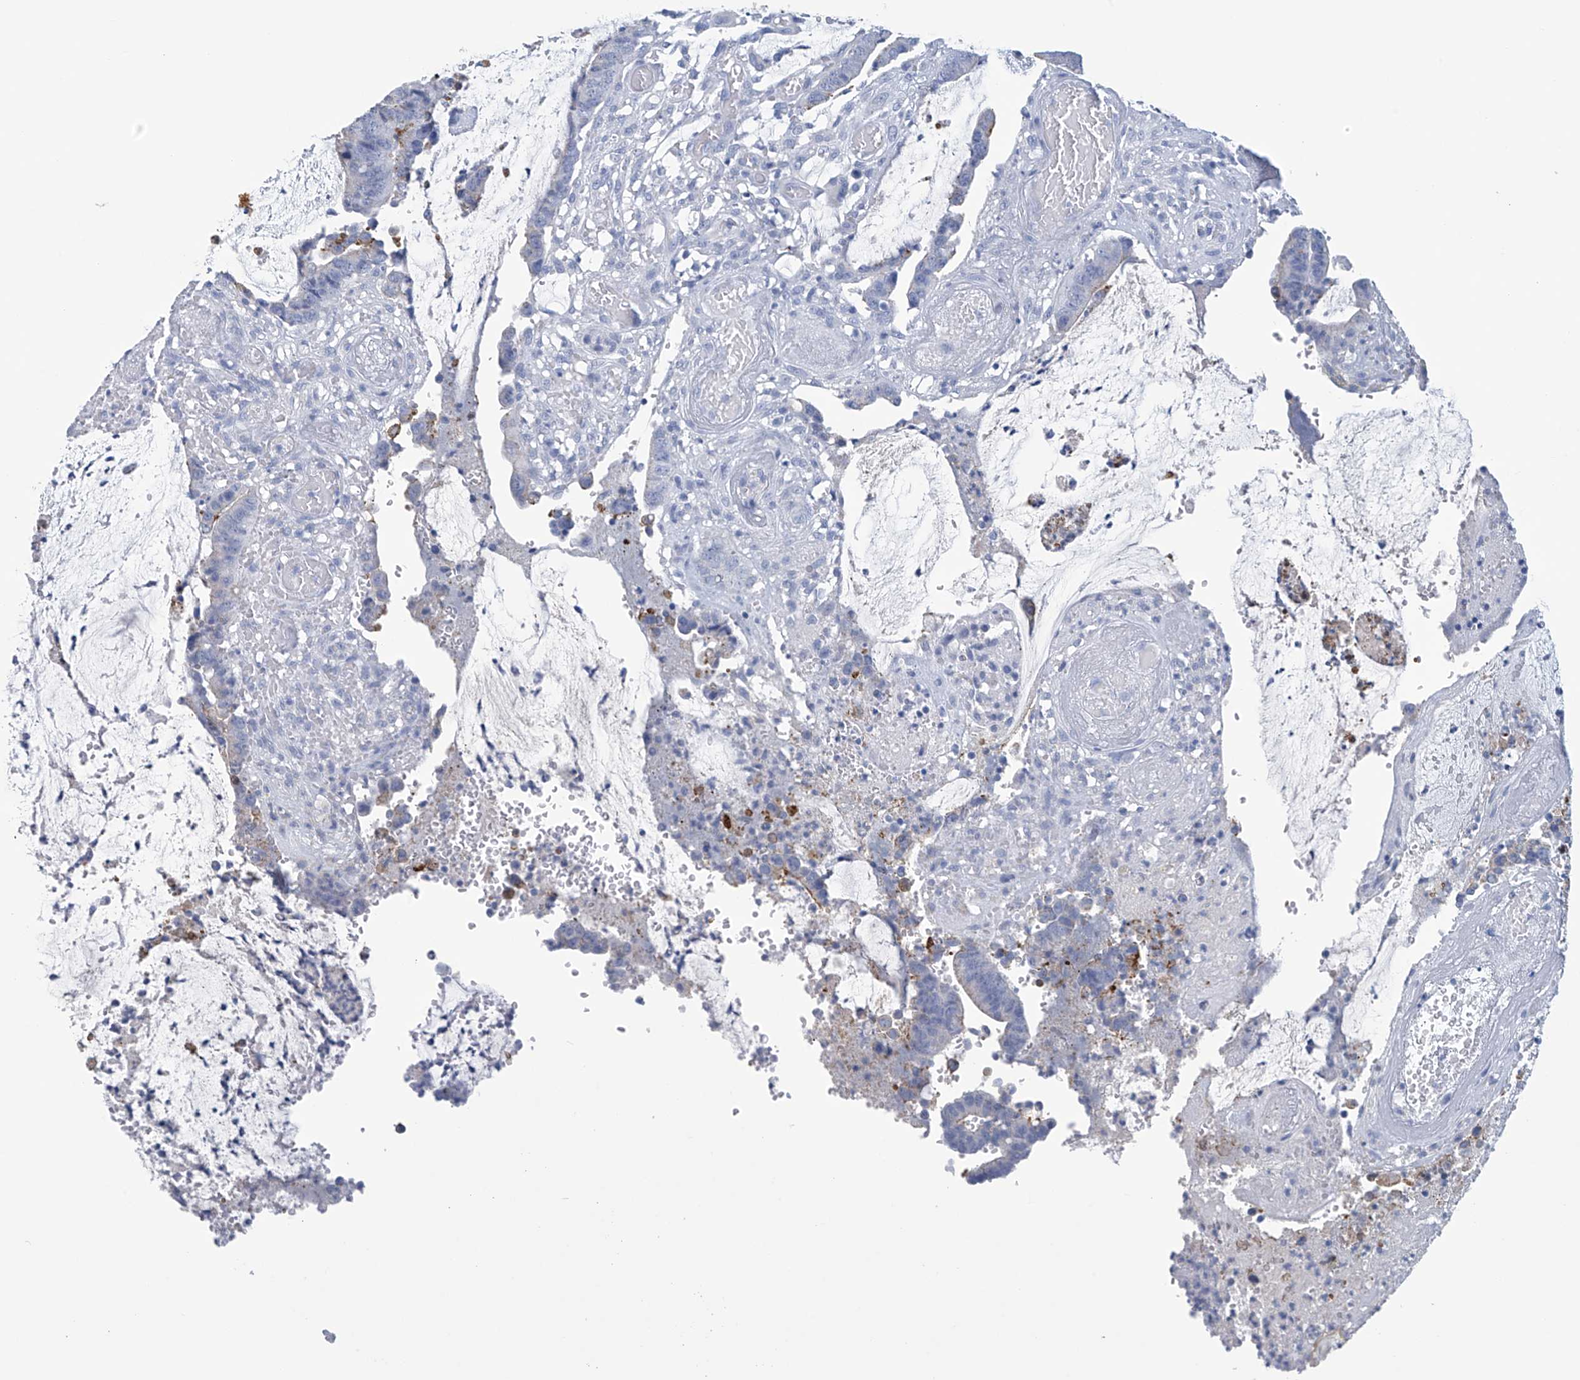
{"staining": {"intensity": "negative", "quantity": "none", "location": "none"}, "tissue": "colorectal cancer", "cell_type": "Tumor cells", "image_type": "cancer", "snomed": [{"axis": "morphology", "description": "Adenocarcinoma, NOS"}, {"axis": "topography", "description": "Rectum"}], "caption": "There is no significant staining in tumor cells of colorectal cancer (adenocarcinoma). (DAB immunohistochemistry, high magnification).", "gene": "DSP", "patient": {"sex": "female", "age": 66}}